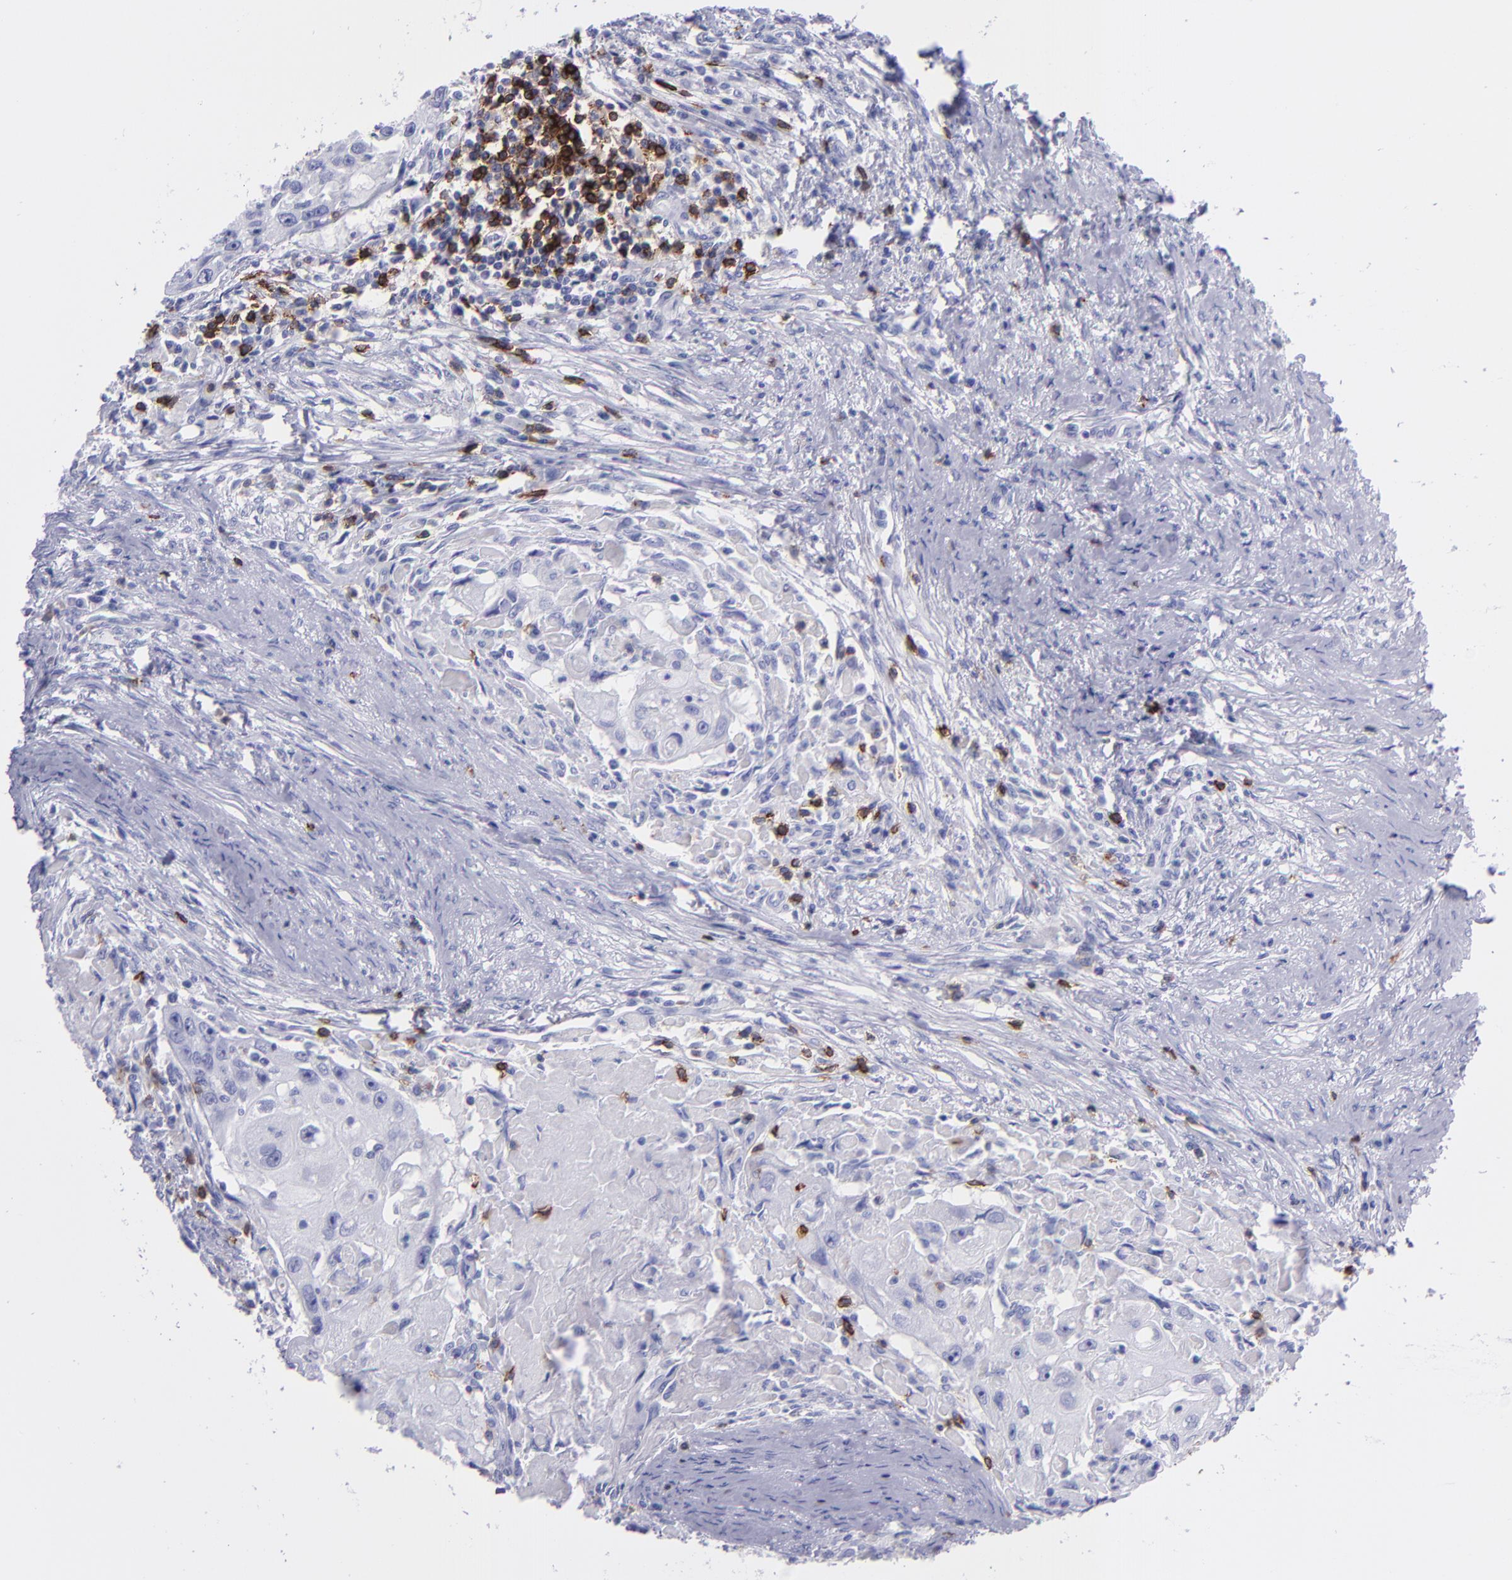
{"staining": {"intensity": "negative", "quantity": "none", "location": "none"}, "tissue": "head and neck cancer", "cell_type": "Tumor cells", "image_type": "cancer", "snomed": [{"axis": "morphology", "description": "Squamous cell carcinoma, NOS"}, {"axis": "topography", "description": "Head-Neck"}], "caption": "The histopathology image exhibits no significant staining in tumor cells of head and neck cancer. The staining was performed using DAB (3,3'-diaminobenzidine) to visualize the protein expression in brown, while the nuclei were stained in blue with hematoxylin (Magnification: 20x).", "gene": "CD6", "patient": {"sex": "male", "age": 64}}